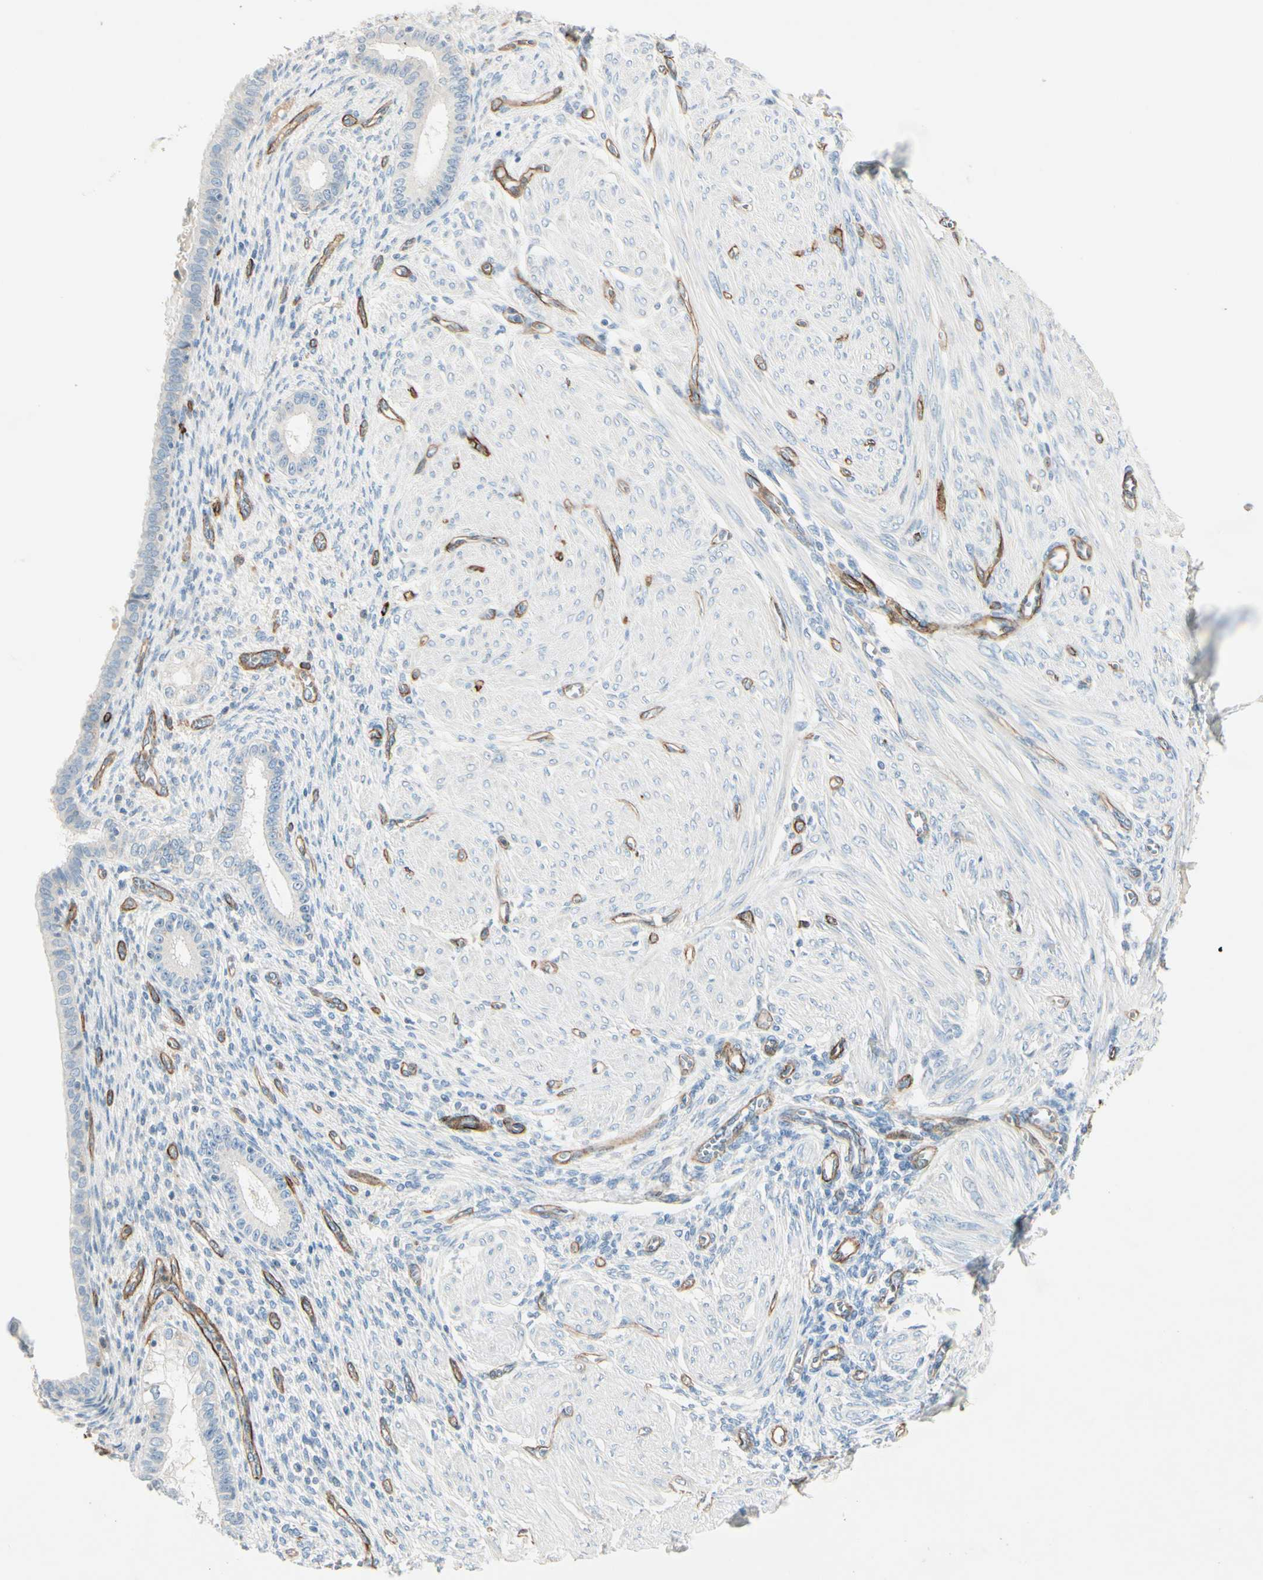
{"staining": {"intensity": "negative", "quantity": "none", "location": "none"}, "tissue": "endometrium", "cell_type": "Cells in endometrial stroma", "image_type": "normal", "snomed": [{"axis": "morphology", "description": "Normal tissue, NOS"}, {"axis": "topography", "description": "Endometrium"}], "caption": "IHC micrograph of benign endometrium: endometrium stained with DAB displays no significant protein expression in cells in endometrial stroma.", "gene": "CD93", "patient": {"sex": "female", "age": 72}}